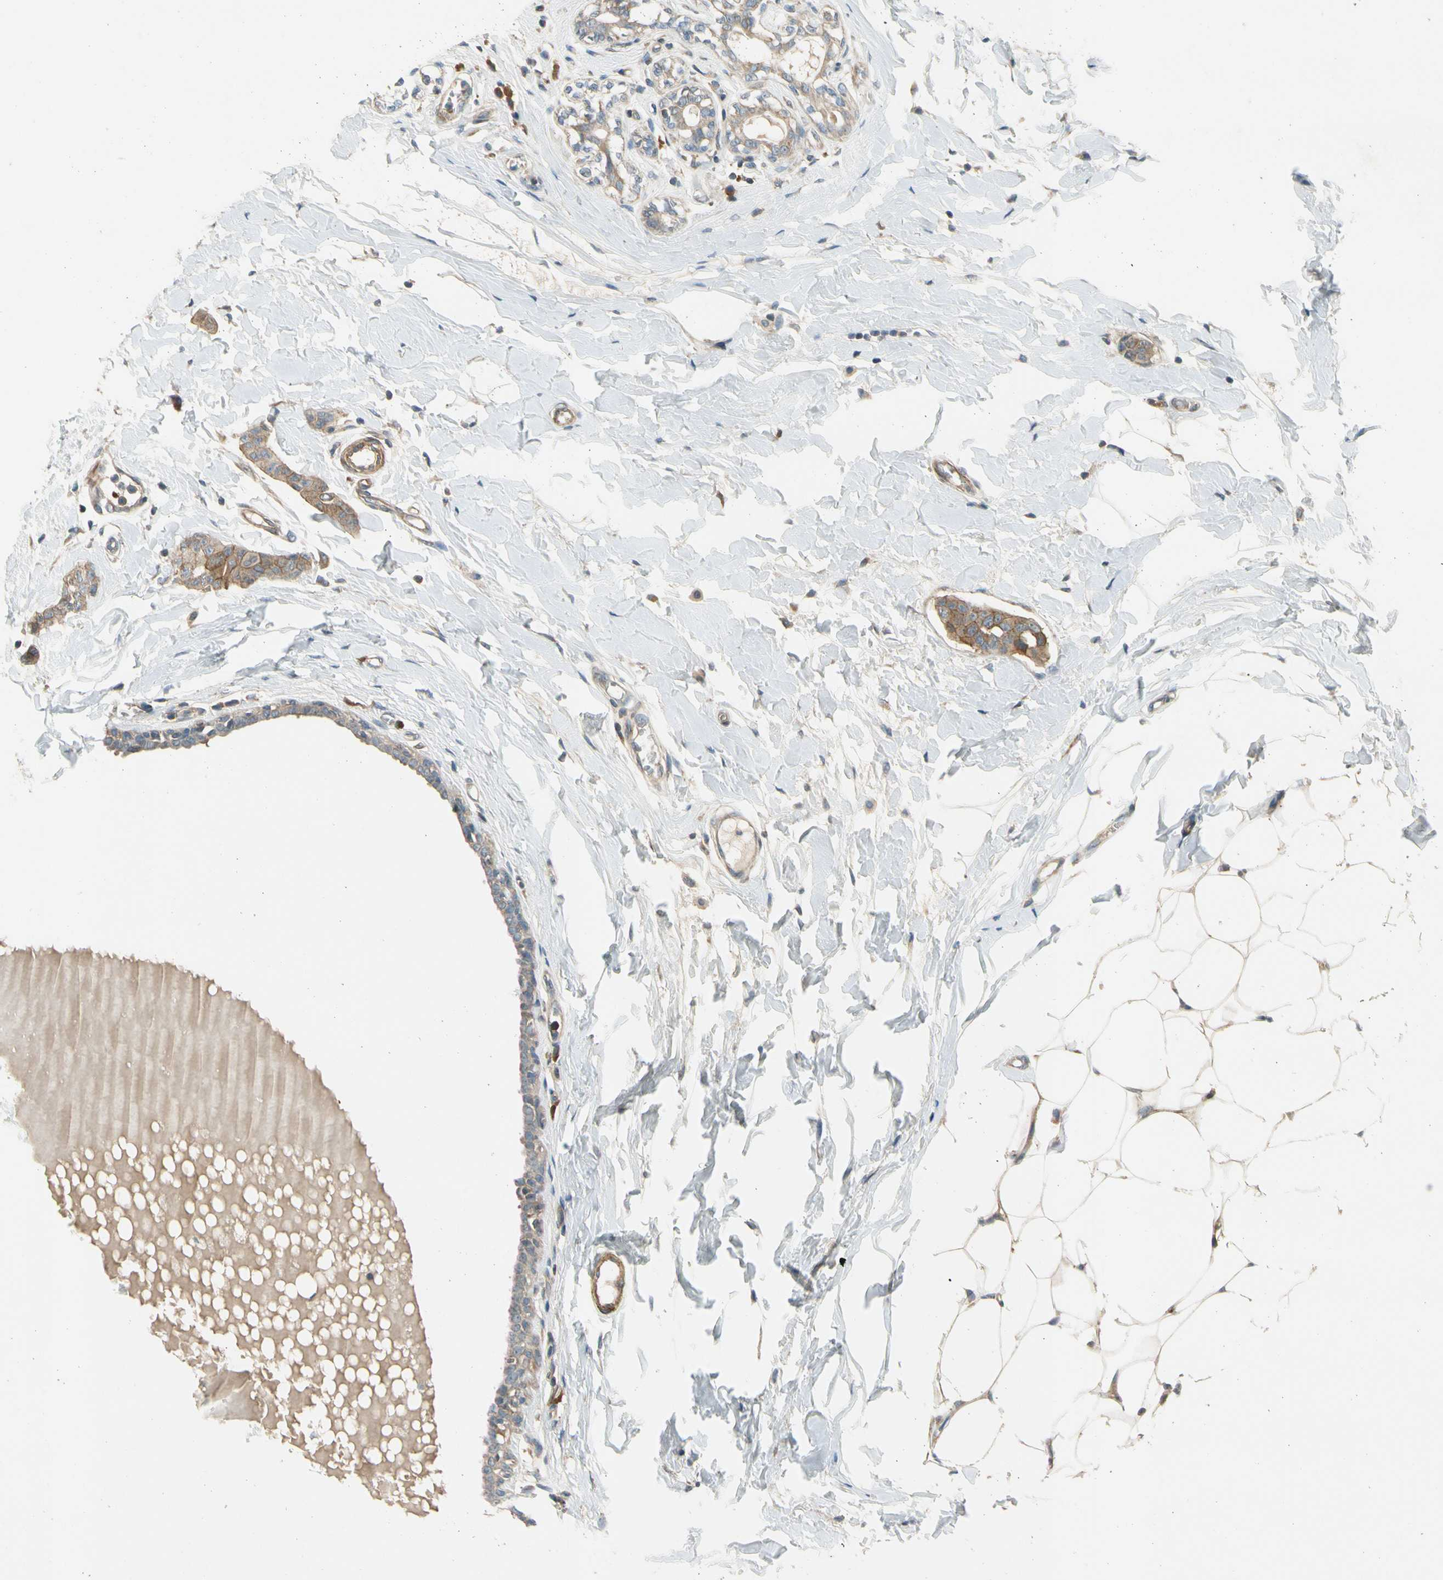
{"staining": {"intensity": "moderate", "quantity": ">75%", "location": "cytoplasmic/membranous"}, "tissue": "breast cancer", "cell_type": "Tumor cells", "image_type": "cancer", "snomed": [{"axis": "morphology", "description": "Normal tissue, NOS"}, {"axis": "morphology", "description": "Duct carcinoma"}, {"axis": "topography", "description": "Breast"}], "caption": "This is an image of IHC staining of breast cancer (infiltrating ductal carcinoma), which shows moderate expression in the cytoplasmic/membranous of tumor cells.", "gene": "MST1R", "patient": {"sex": "female", "age": 40}}